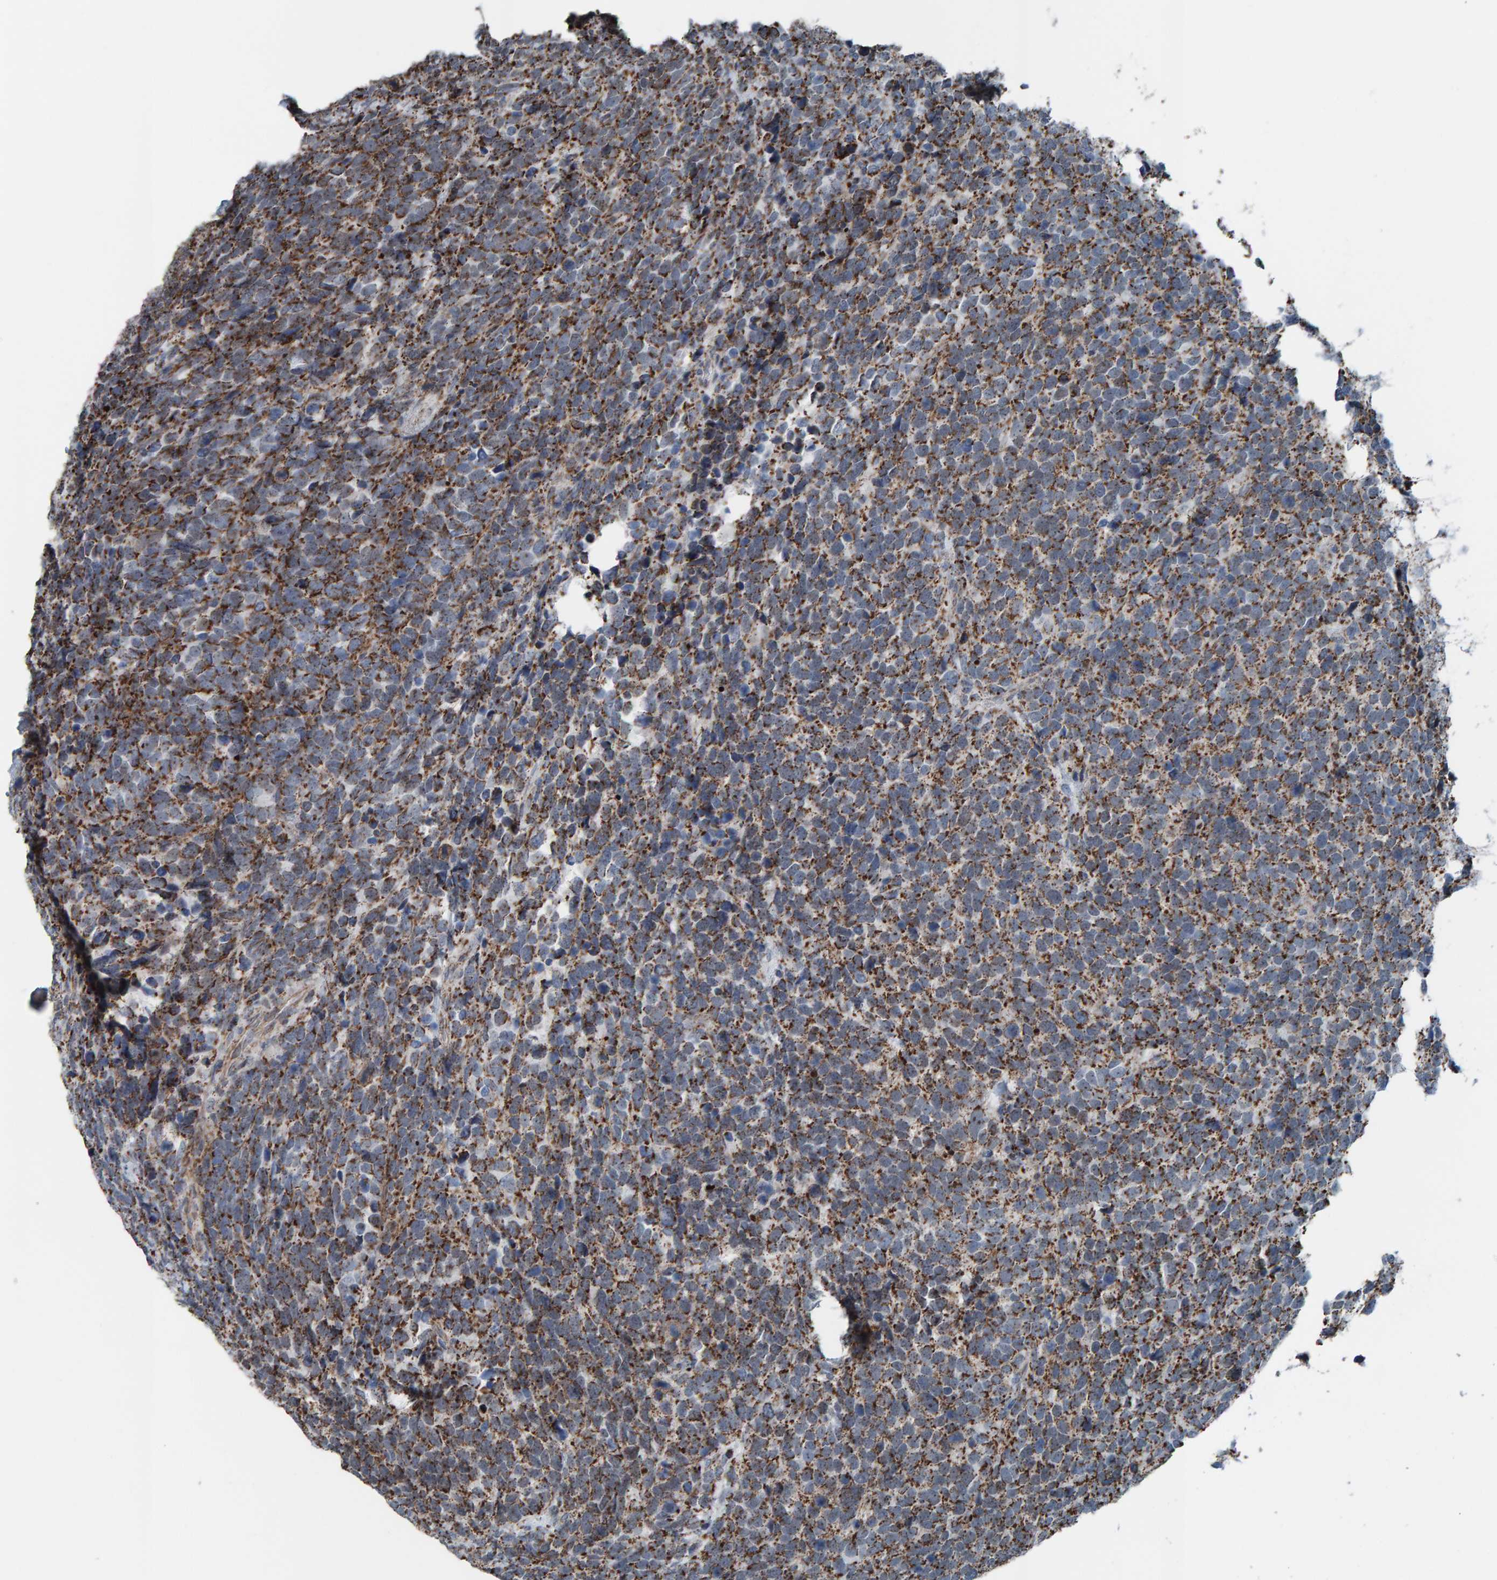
{"staining": {"intensity": "moderate", "quantity": "25%-75%", "location": "cytoplasmic/membranous"}, "tissue": "urothelial cancer", "cell_type": "Tumor cells", "image_type": "cancer", "snomed": [{"axis": "morphology", "description": "Urothelial carcinoma, High grade"}, {"axis": "topography", "description": "Urinary bladder"}], "caption": "Immunohistochemistry micrograph of human high-grade urothelial carcinoma stained for a protein (brown), which reveals medium levels of moderate cytoplasmic/membranous expression in about 25%-75% of tumor cells.", "gene": "ZNF48", "patient": {"sex": "female", "age": 82}}